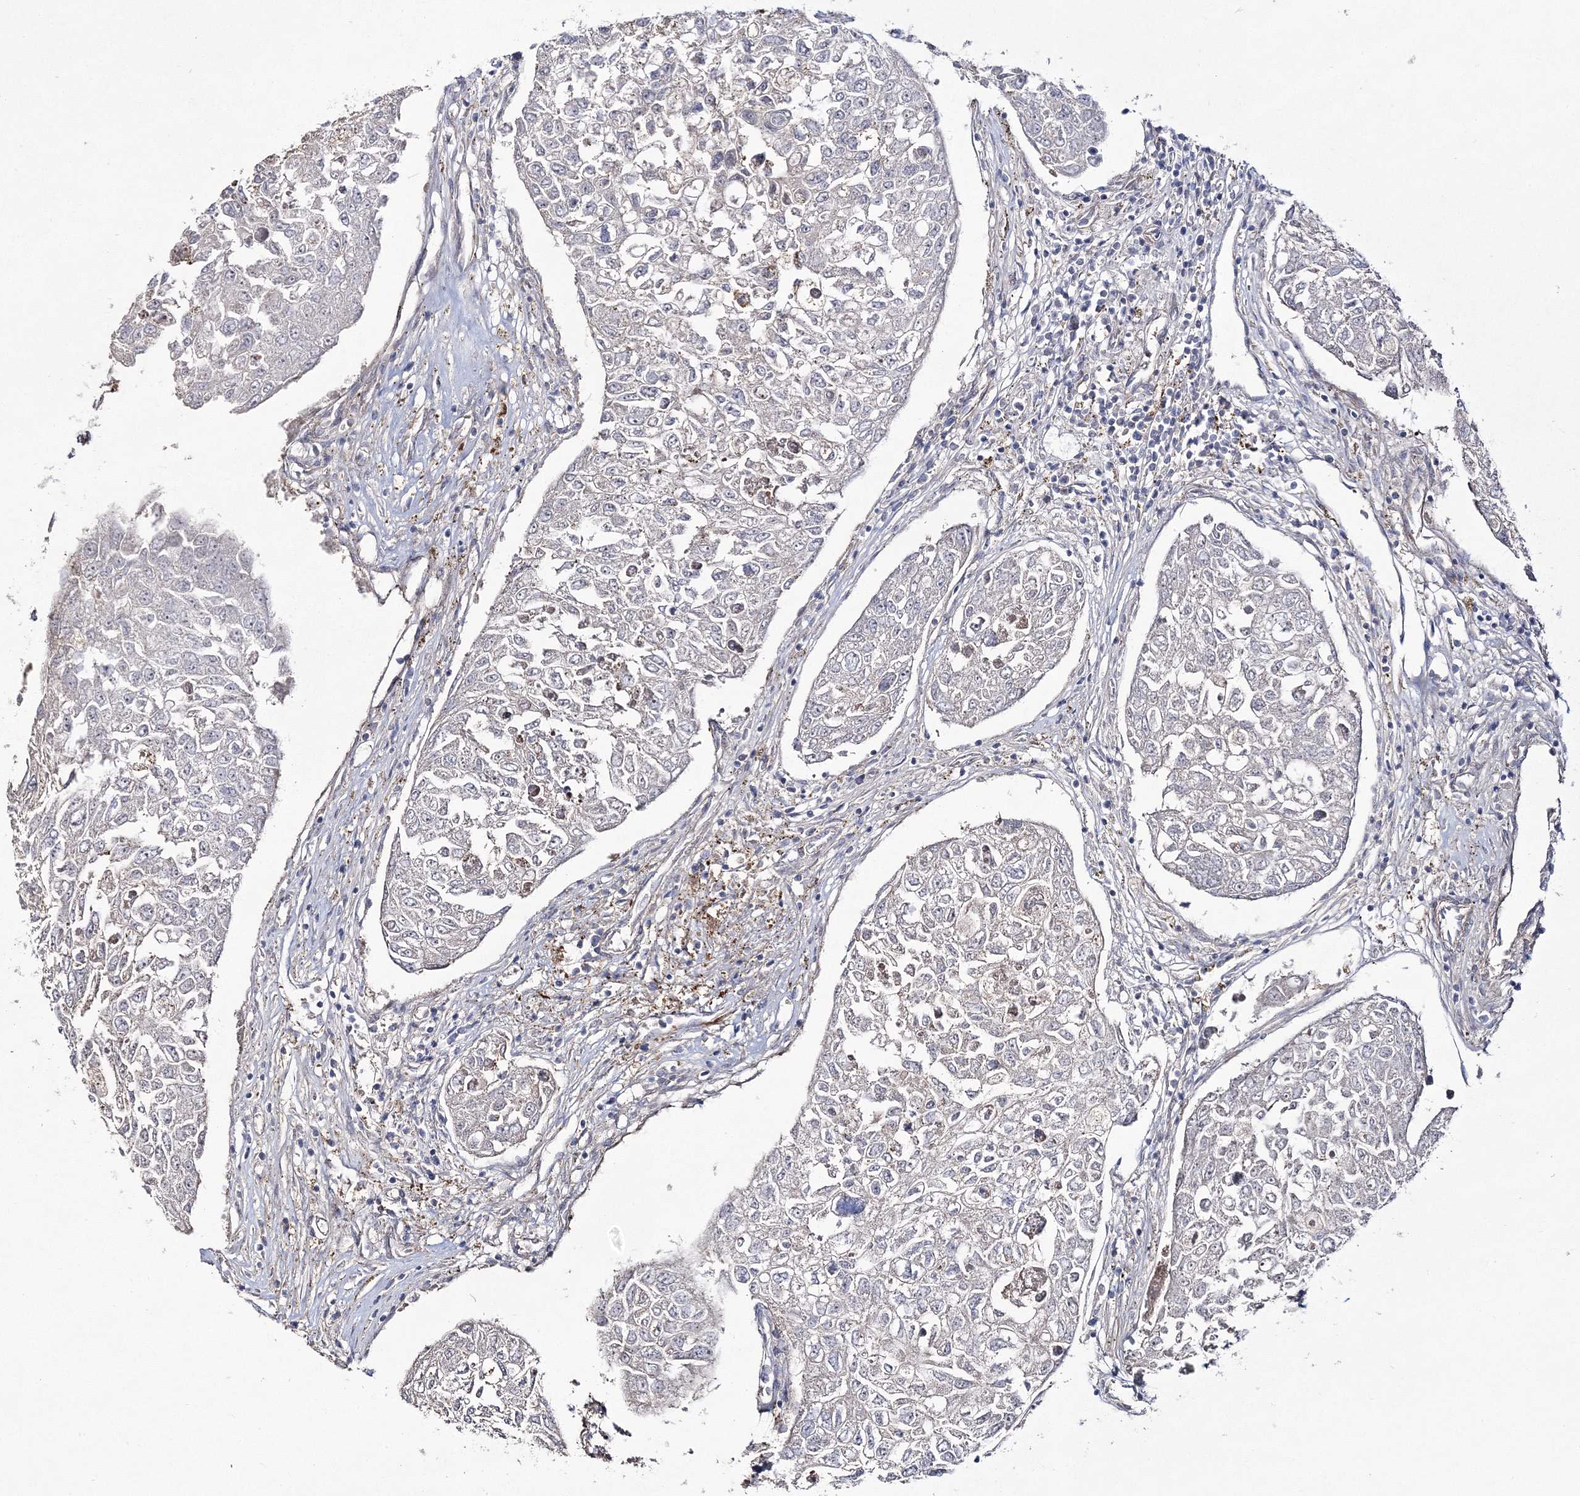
{"staining": {"intensity": "negative", "quantity": "none", "location": "none"}, "tissue": "urothelial cancer", "cell_type": "Tumor cells", "image_type": "cancer", "snomed": [{"axis": "morphology", "description": "Urothelial carcinoma, High grade"}, {"axis": "topography", "description": "Lymph node"}, {"axis": "topography", "description": "Urinary bladder"}], "caption": "DAB (3,3'-diaminobenzidine) immunohistochemical staining of urothelial carcinoma (high-grade) demonstrates no significant positivity in tumor cells. Brightfield microscopy of immunohistochemistry stained with DAB (3,3'-diaminobenzidine) (brown) and hematoxylin (blue), captured at high magnification.", "gene": "ZSWIM6", "patient": {"sex": "male", "age": 51}}